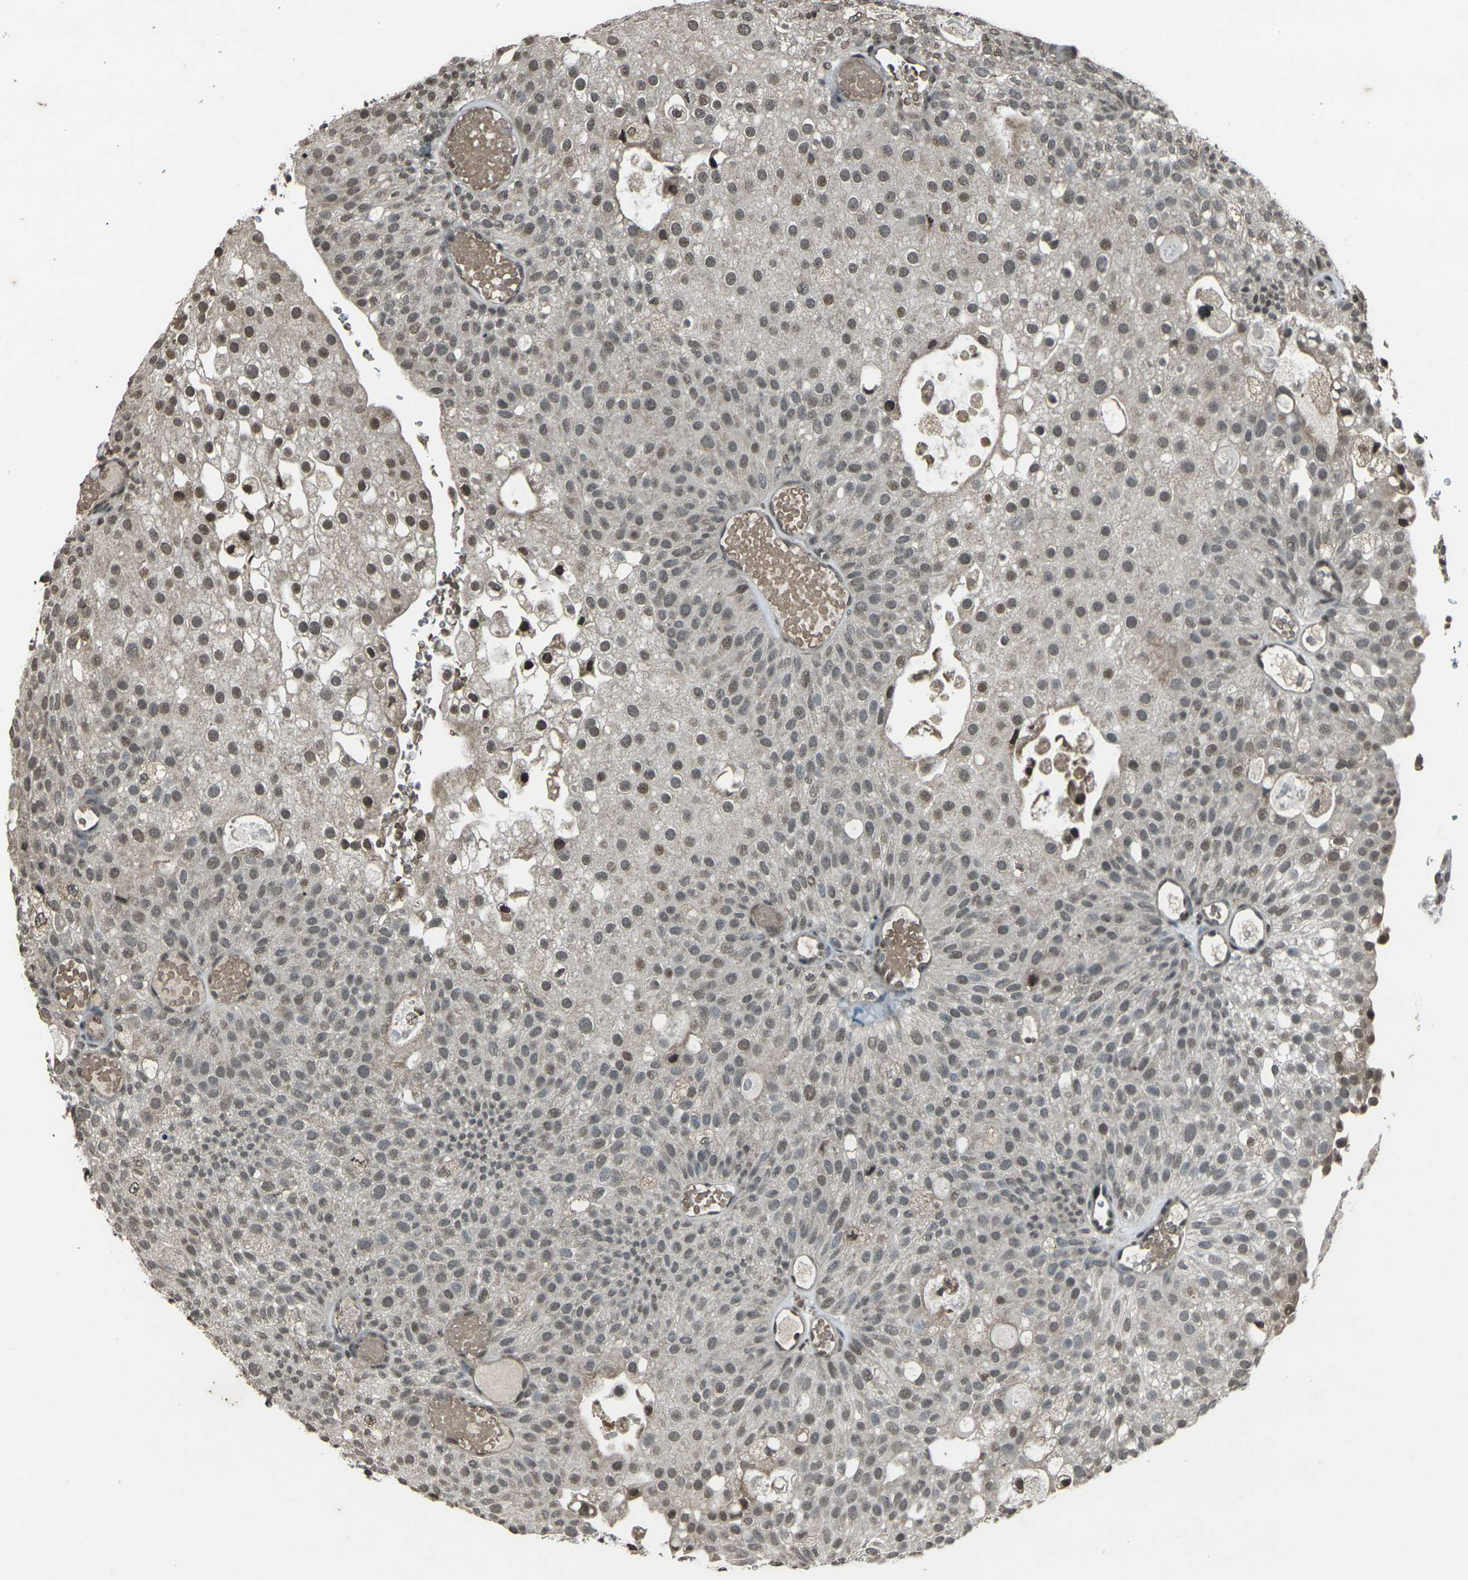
{"staining": {"intensity": "moderate", "quantity": "25%-75%", "location": "nuclear"}, "tissue": "urothelial cancer", "cell_type": "Tumor cells", "image_type": "cancer", "snomed": [{"axis": "morphology", "description": "Urothelial carcinoma, Low grade"}, {"axis": "topography", "description": "Urinary bladder"}], "caption": "There is medium levels of moderate nuclear positivity in tumor cells of urothelial carcinoma (low-grade), as demonstrated by immunohistochemical staining (brown color).", "gene": "PRPF8", "patient": {"sex": "male", "age": 78}}